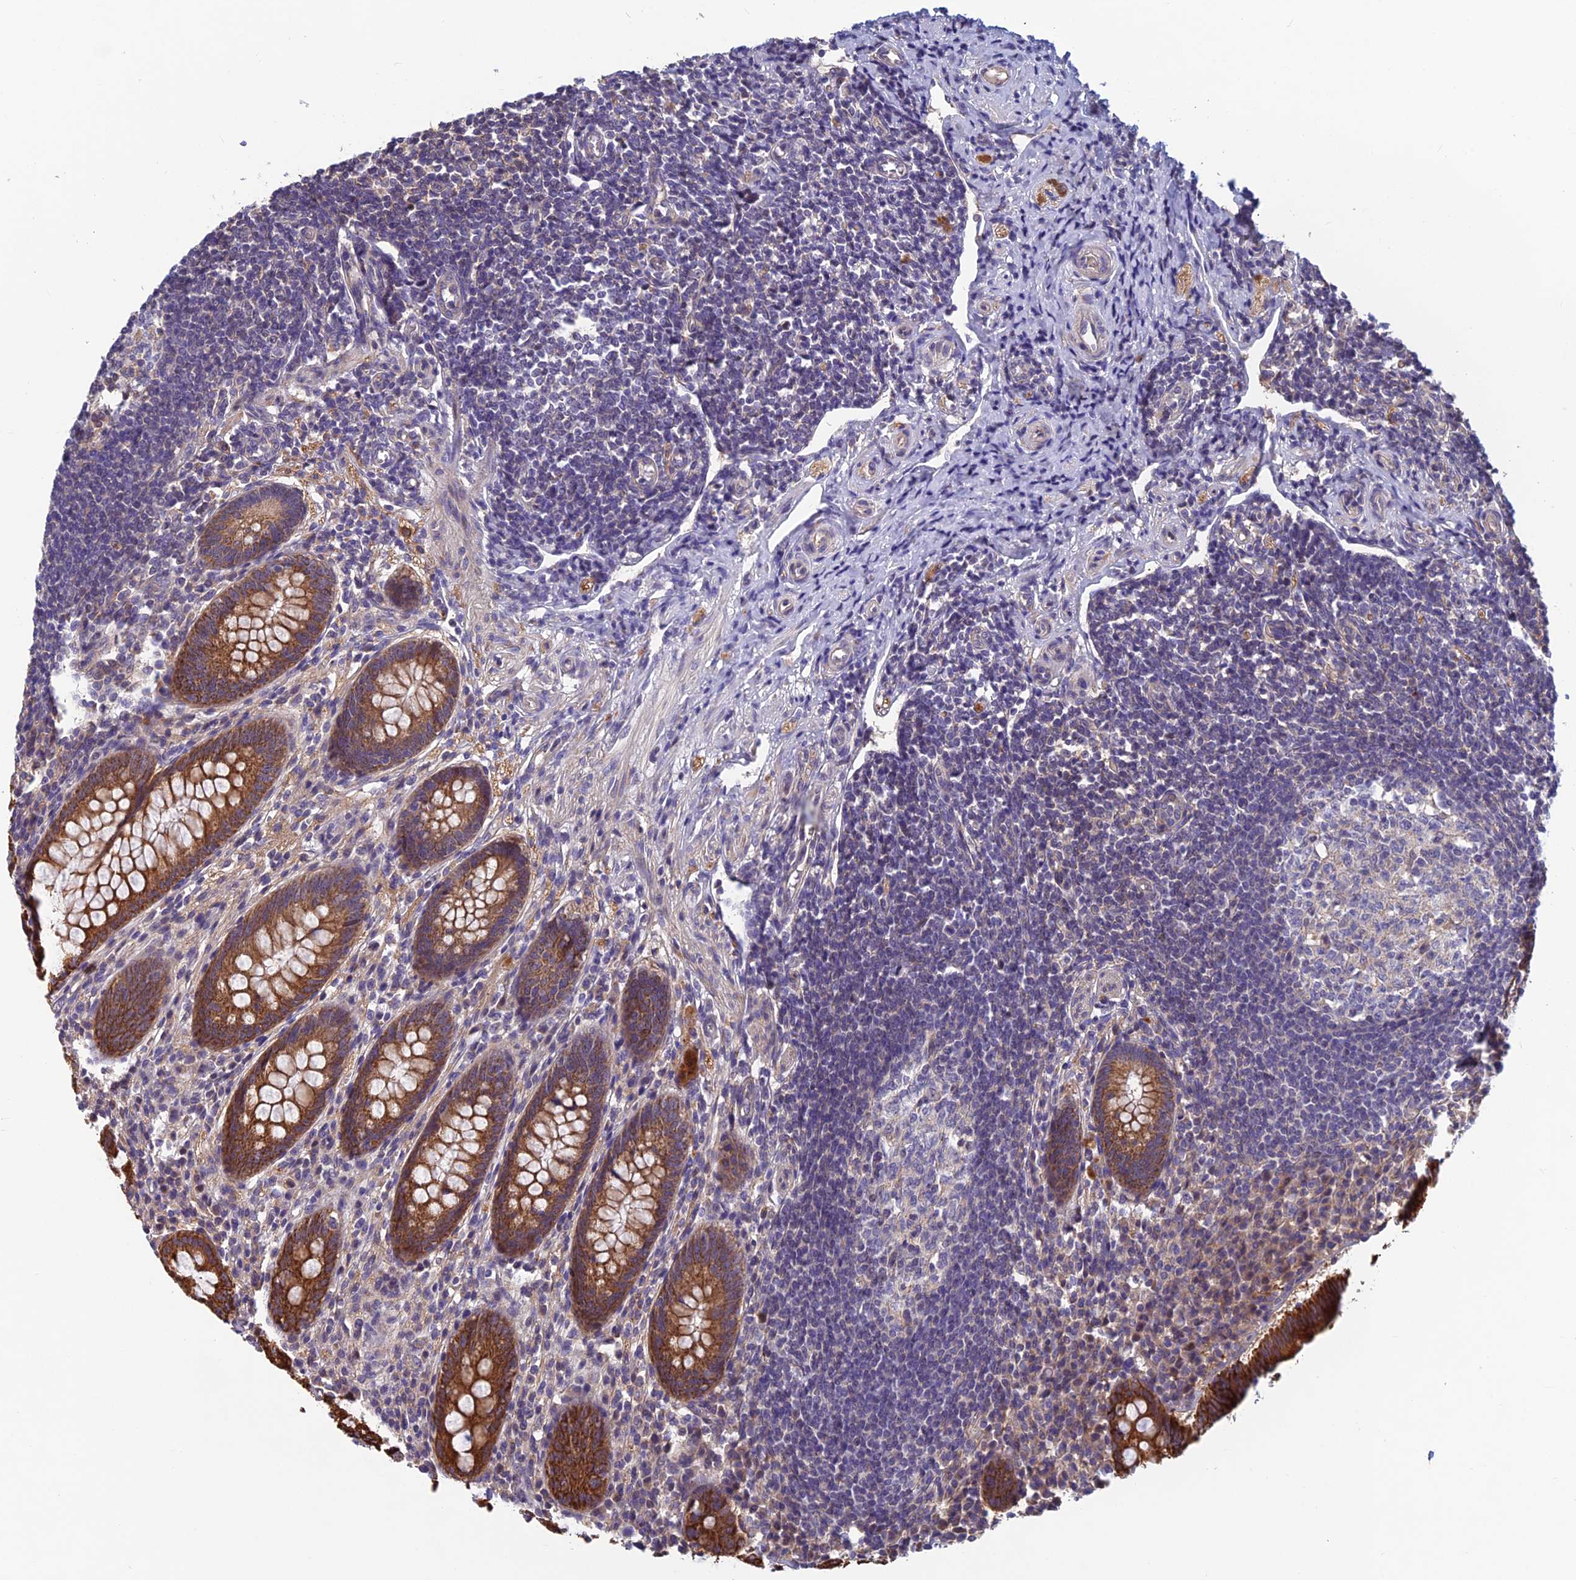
{"staining": {"intensity": "strong", "quantity": ">75%", "location": "cytoplasmic/membranous"}, "tissue": "appendix", "cell_type": "Glandular cells", "image_type": "normal", "snomed": [{"axis": "morphology", "description": "Normal tissue, NOS"}, {"axis": "topography", "description": "Appendix"}], "caption": "Brown immunohistochemical staining in benign appendix demonstrates strong cytoplasmic/membranous staining in about >75% of glandular cells.", "gene": "HECA", "patient": {"sex": "female", "age": 33}}